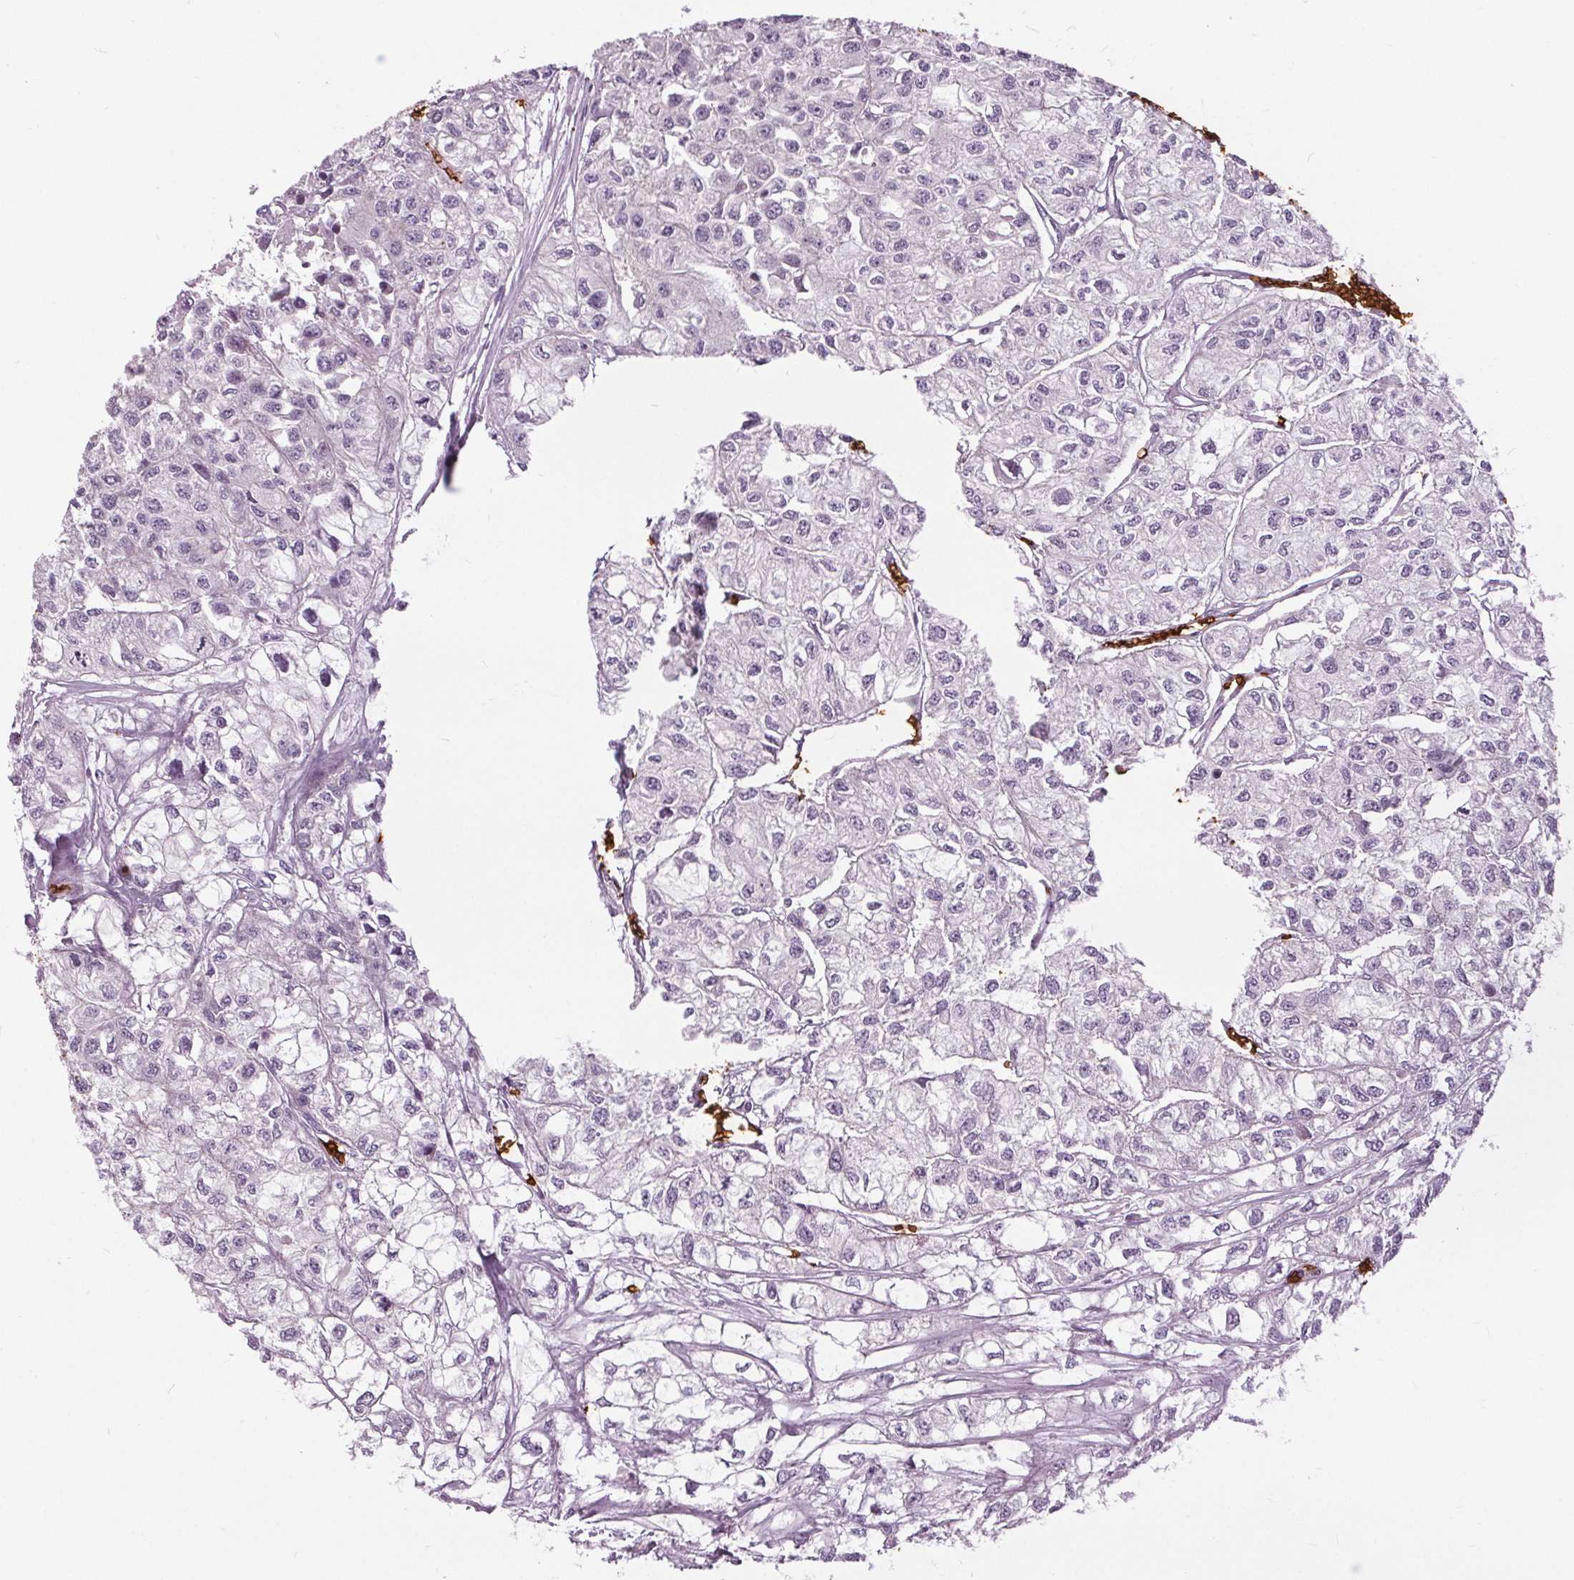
{"staining": {"intensity": "negative", "quantity": "none", "location": "none"}, "tissue": "renal cancer", "cell_type": "Tumor cells", "image_type": "cancer", "snomed": [{"axis": "morphology", "description": "Adenocarcinoma, NOS"}, {"axis": "topography", "description": "Kidney"}], "caption": "Adenocarcinoma (renal) stained for a protein using IHC shows no expression tumor cells.", "gene": "SLC4A1", "patient": {"sex": "male", "age": 56}}